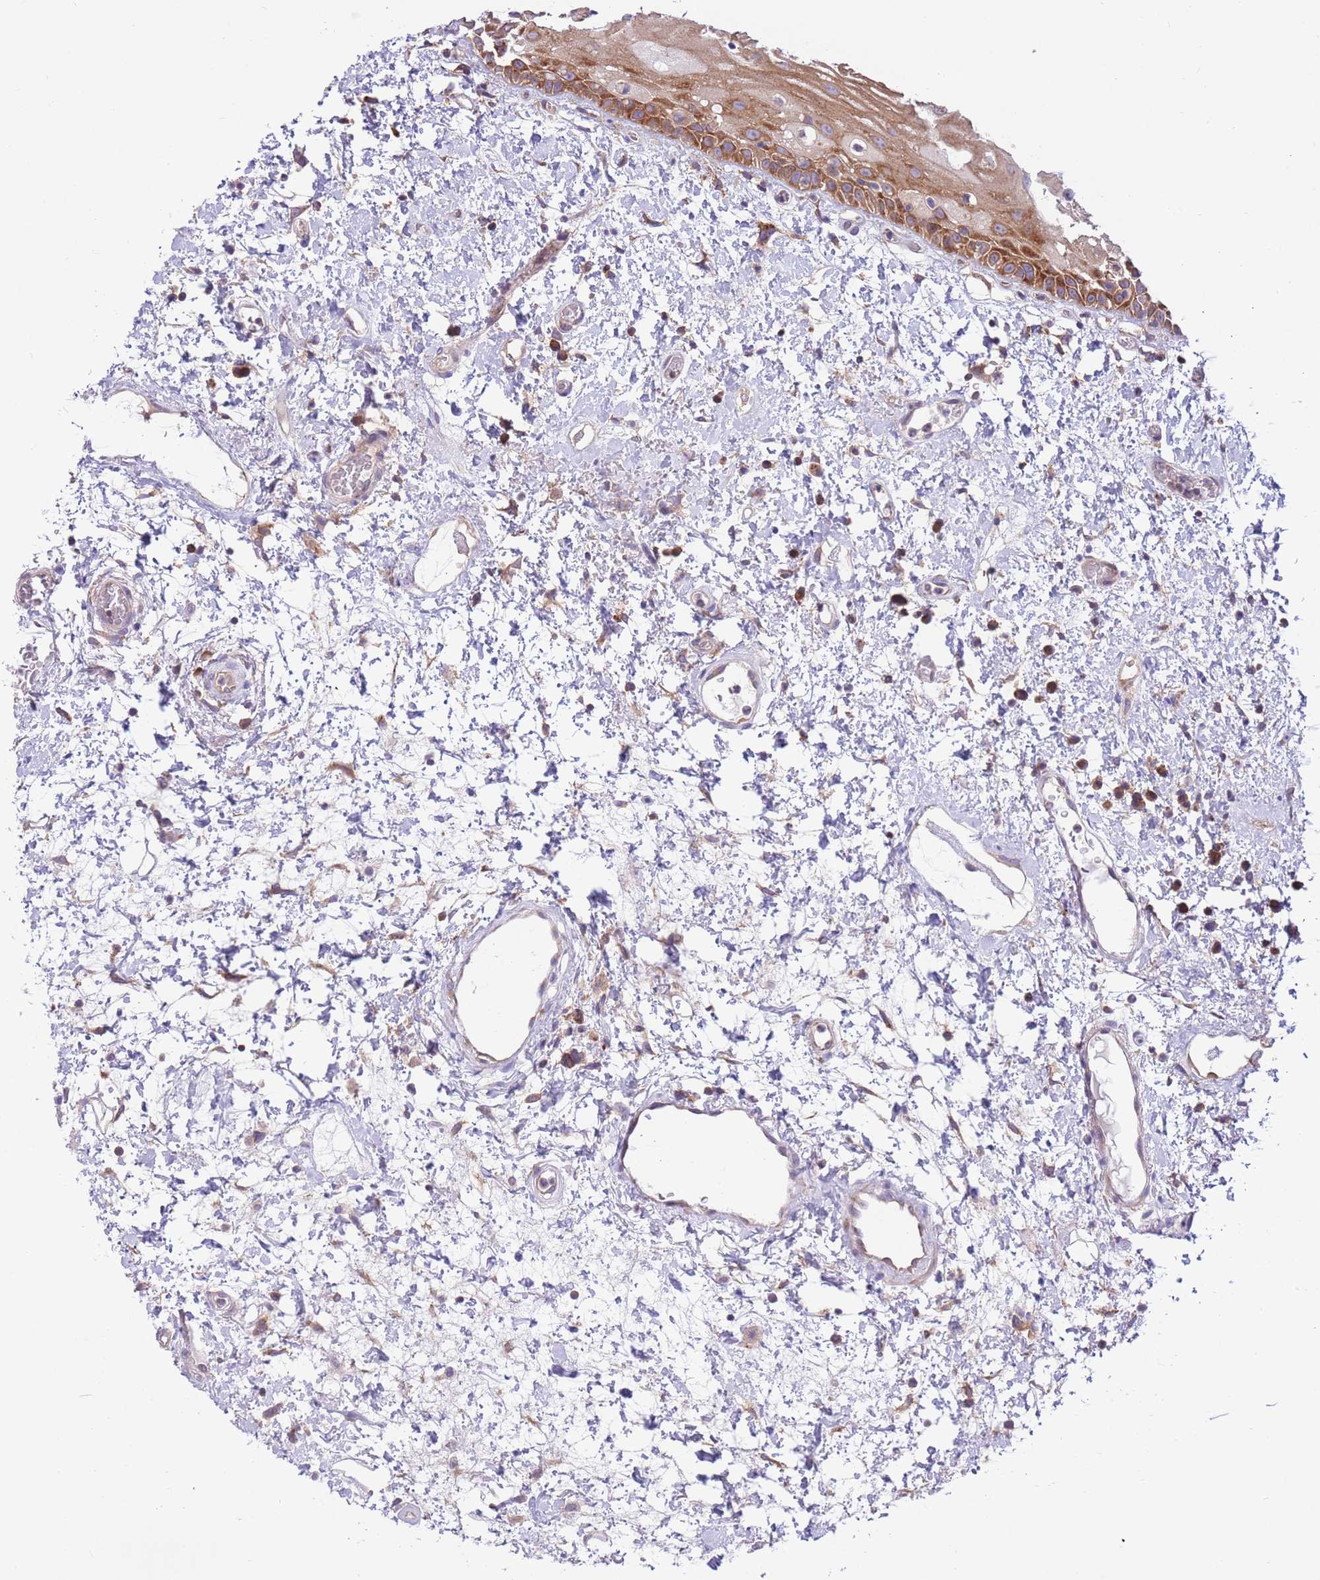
{"staining": {"intensity": "moderate", "quantity": ">75%", "location": "cytoplasmic/membranous"}, "tissue": "oral mucosa", "cell_type": "Squamous epithelial cells", "image_type": "normal", "snomed": [{"axis": "morphology", "description": "Normal tissue, NOS"}, {"axis": "topography", "description": "Oral tissue"}], "caption": "Moderate cytoplasmic/membranous staining is appreciated in about >75% of squamous epithelial cells in unremarkable oral mucosa. The staining is performed using DAB brown chromogen to label protein expression. The nuclei are counter-stained blue using hematoxylin.", "gene": "DDX19B", "patient": {"sex": "female", "age": 76}}